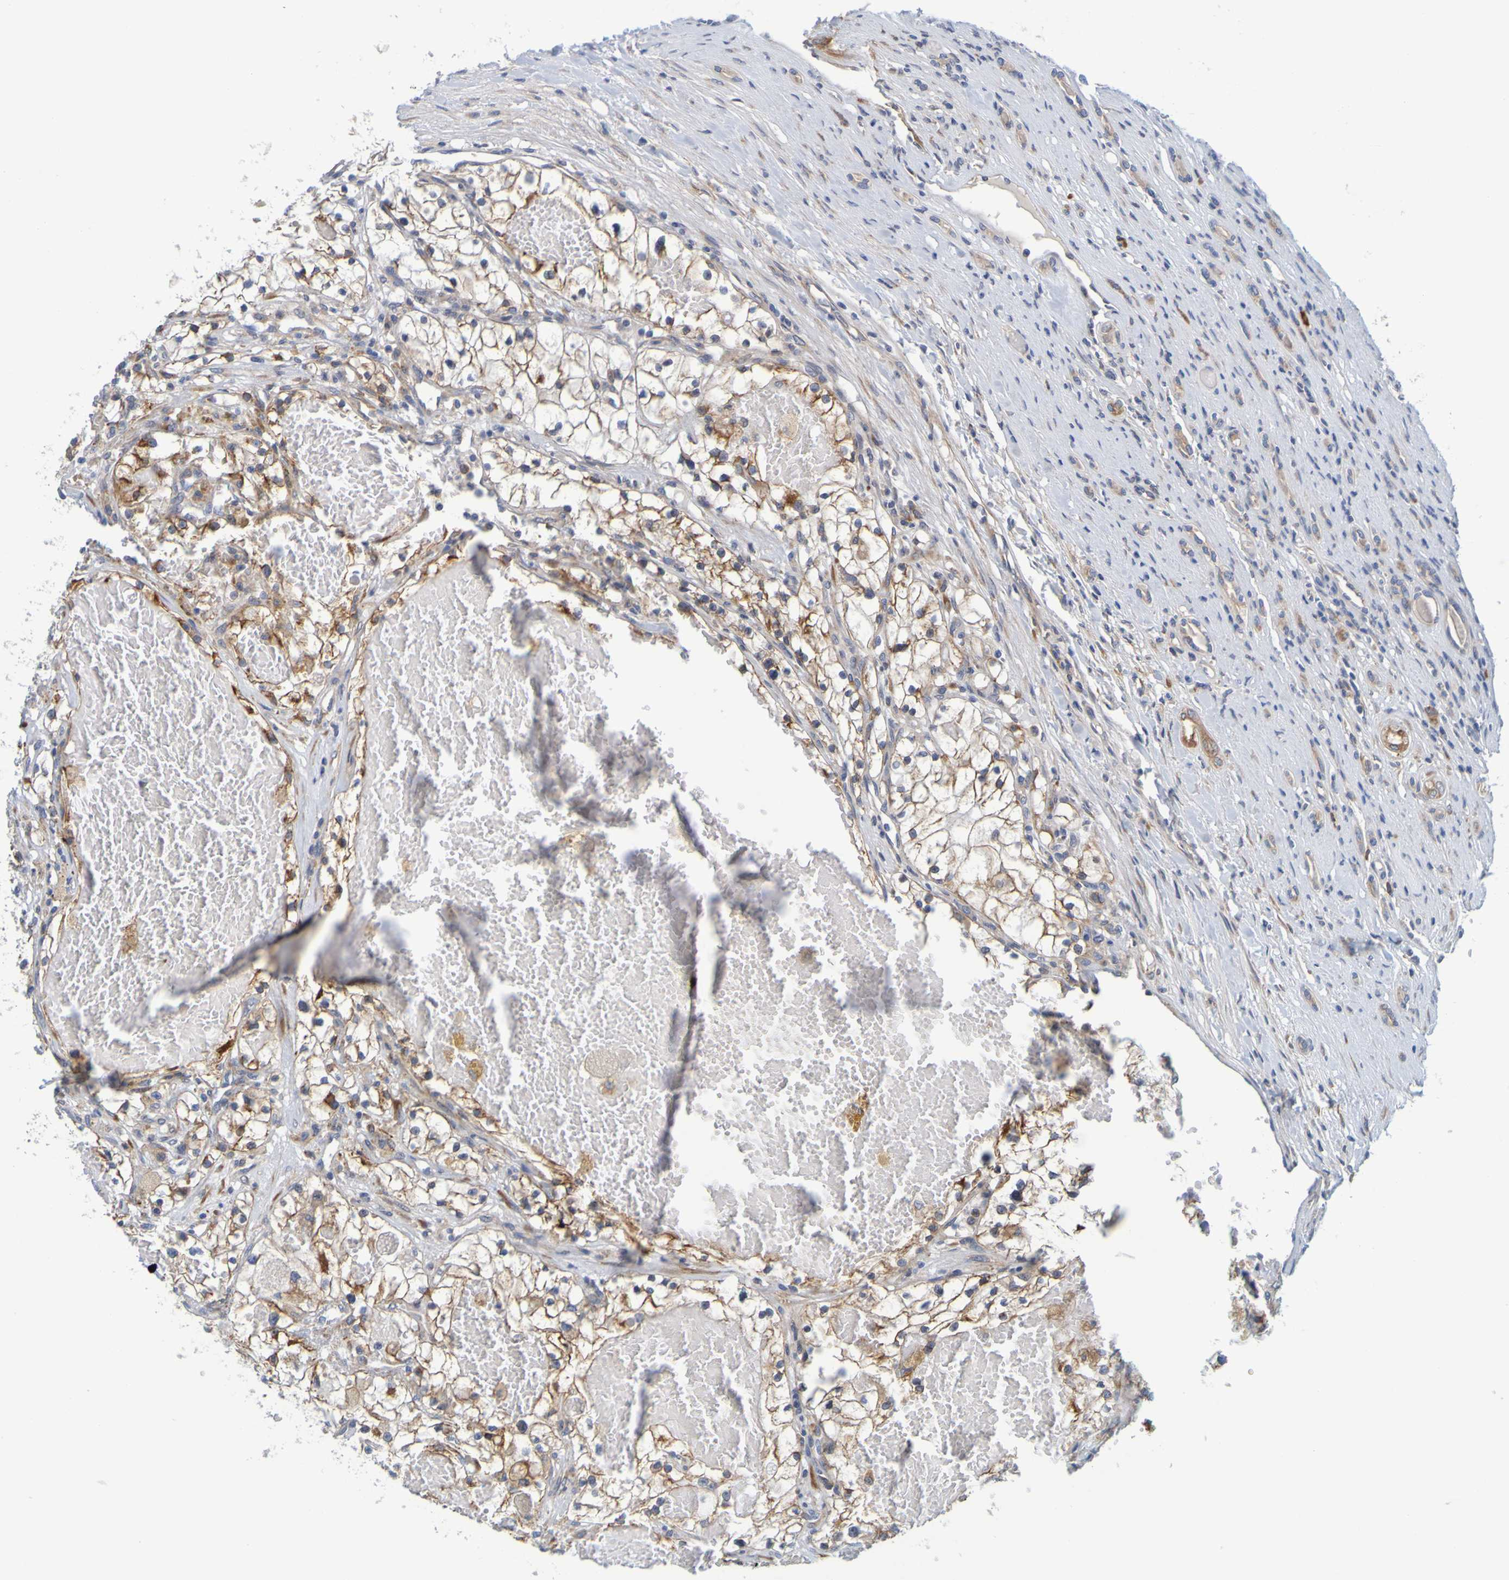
{"staining": {"intensity": "moderate", "quantity": "25%-75%", "location": "cytoplasmic/membranous"}, "tissue": "renal cancer", "cell_type": "Tumor cells", "image_type": "cancer", "snomed": [{"axis": "morphology", "description": "Adenocarcinoma, NOS"}, {"axis": "topography", "description": "Kidney"}], "caption": "The immunohistochemical stain shows moderate cytoplasmic/membranous staining in tumor cells of renal cancer tissue.", "gene": "SIL1", "patient": {"sex": "male", "age": 68}}